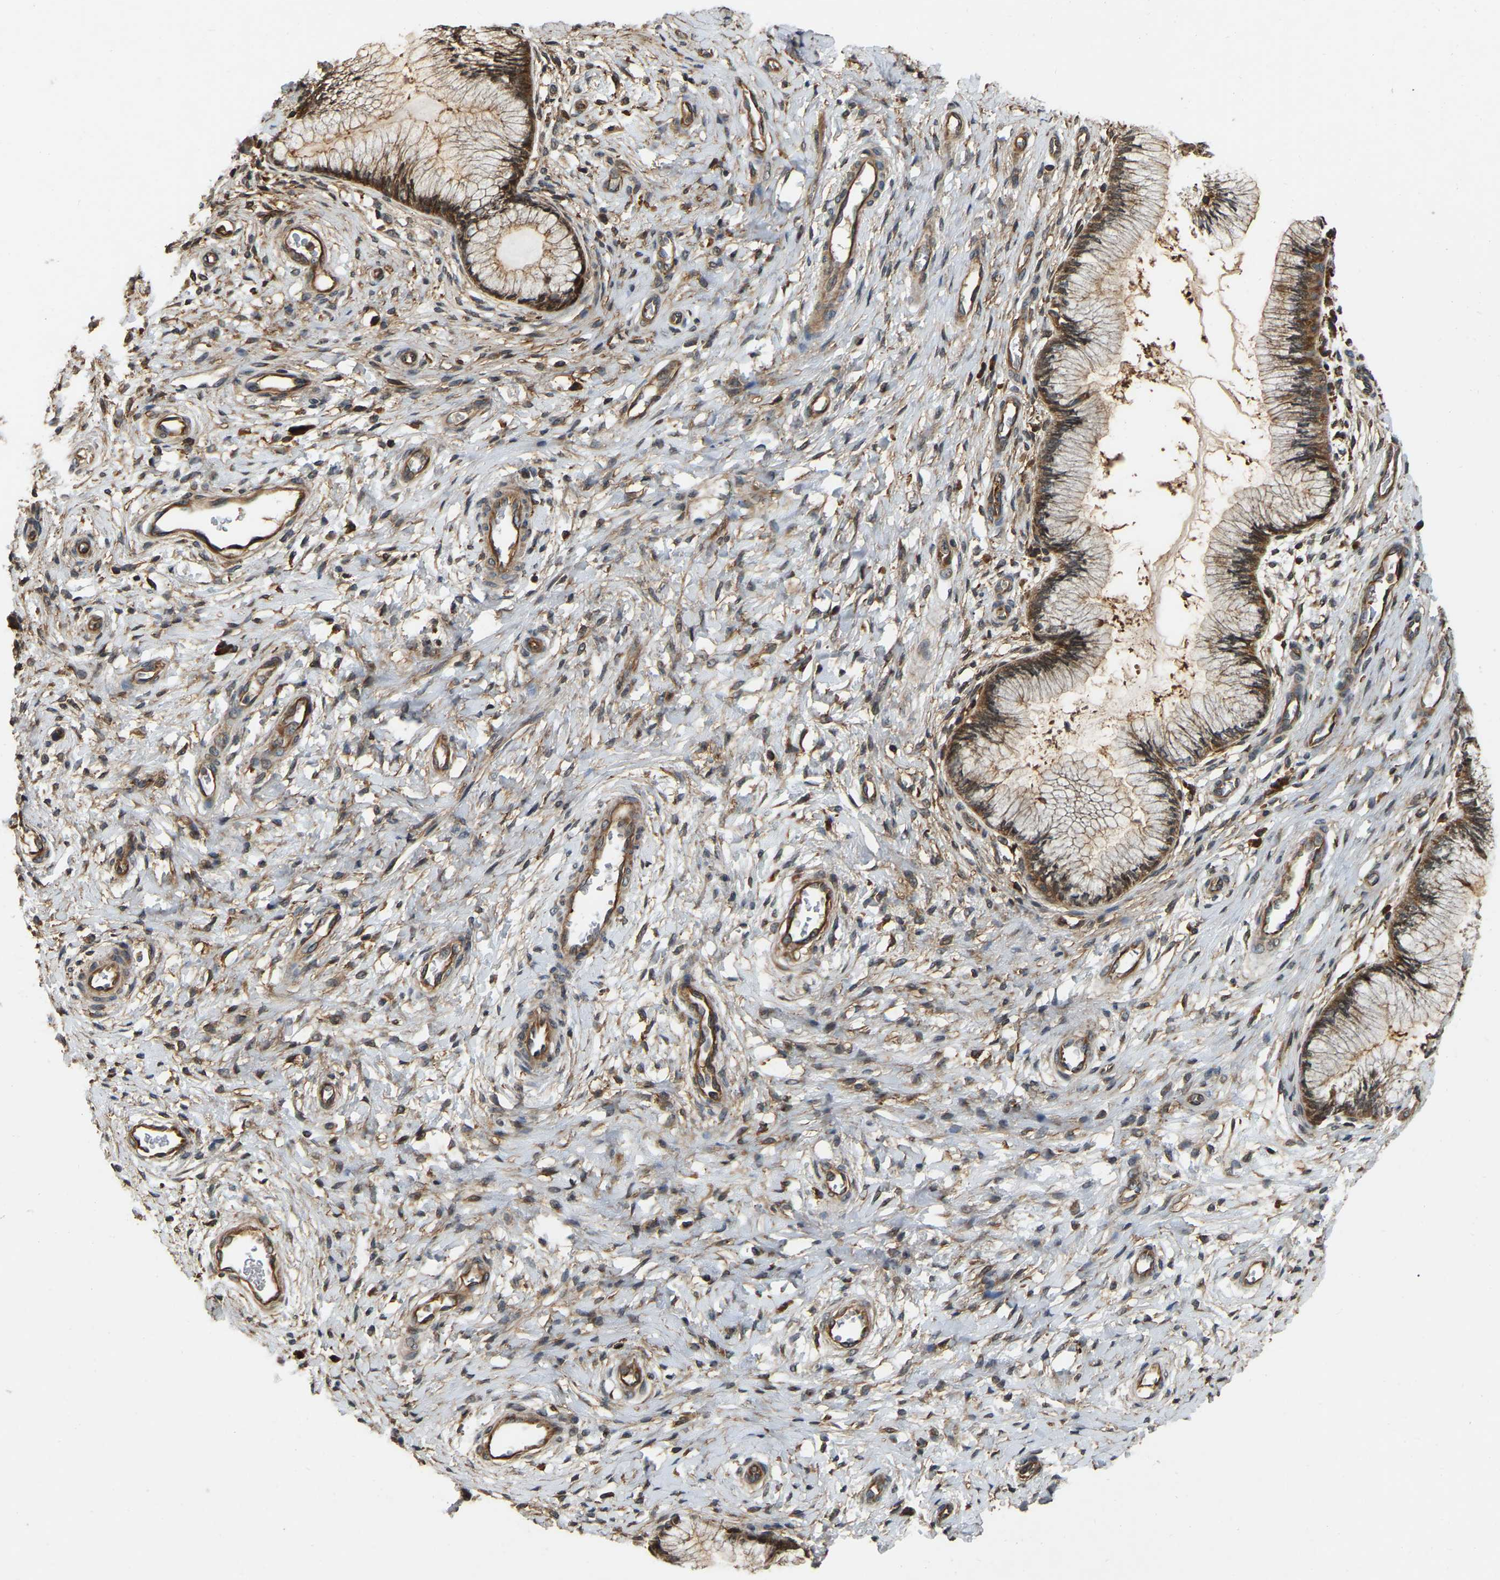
{"staining": {"intensity": "moderate", "quantity": ">75%", "location": "cytoplasmic/membranous"}, "tissue": "cervix", "cell_type": "Glandular cells", "image_type": "normal", "snomed": [{"axis": "morphology", "description": "Normal tissue, NOS"}, {"axis": "topography", "description": "Cervix"}], "caption": "High-power microscopy captured an immunohistochemistry (IHC) photomicrograph of unremarkable cervix, revealing moderate cytoplasmic/membranous staining in approximately >75% of glandular cells. The staining was performed using DAB to visualize the protein expression in brown, while the nuclei were stained in blue with hematoxylin (Magnification: 20x).", "gene": "SAMD9L", "patient": {"sex": "female", "age": 55}}